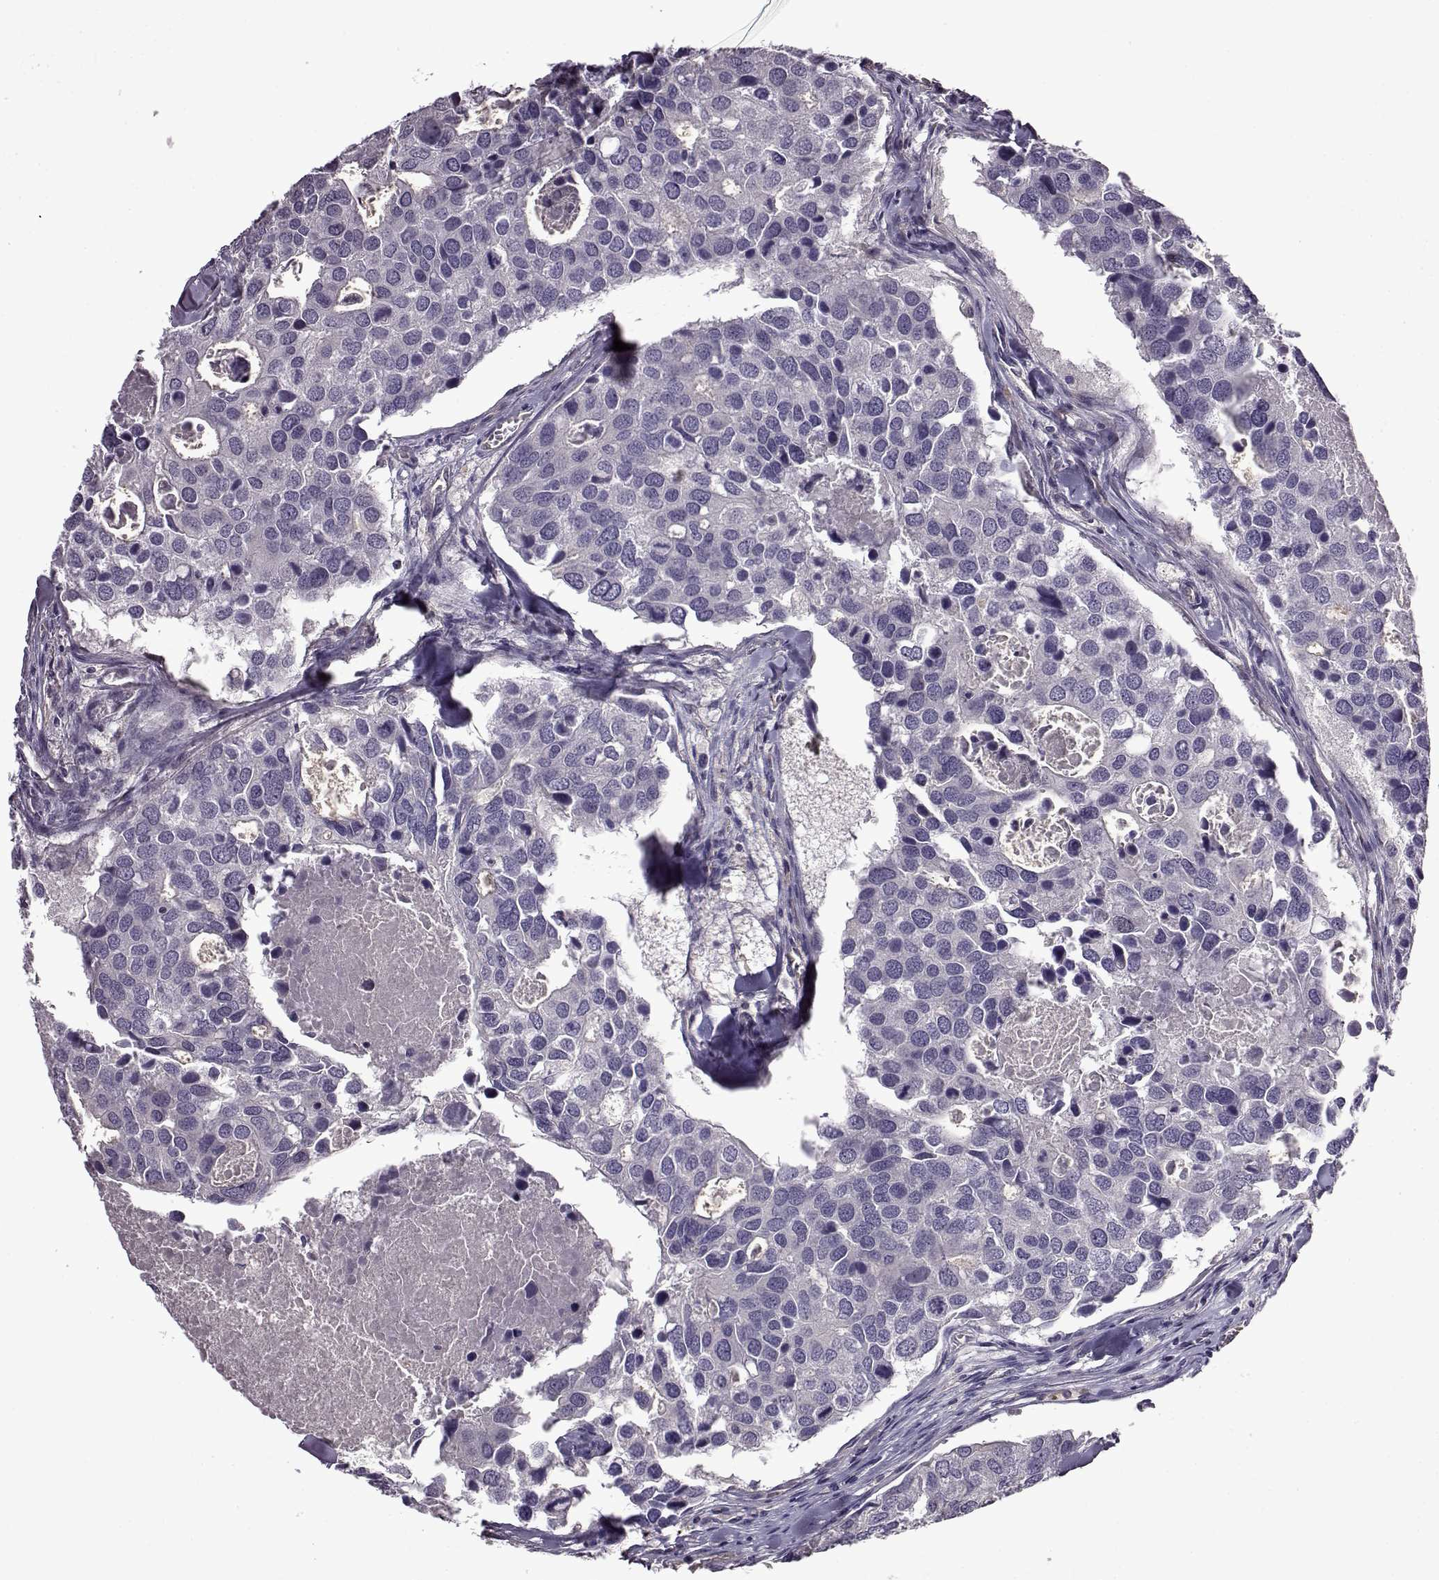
{"staining": {"intensity": "negative", "quantity": "none", "location": "none"}, "tissue": "breast cancer", "cell_type": "Tumor cells", "image_type": "cancer", "snomed": [{"axis": "morphology", "description": "Duct carcinoma"}, {"axis": "topography", "description": "Breast"}], "caption": "This is an immunohistochemistry photomicrograph of human breast cancer (intraductal carcinoma). There is no staining in tumor cells.", "gene": "EDDM3B", "patient": {"sex": "female", "age": 83}}